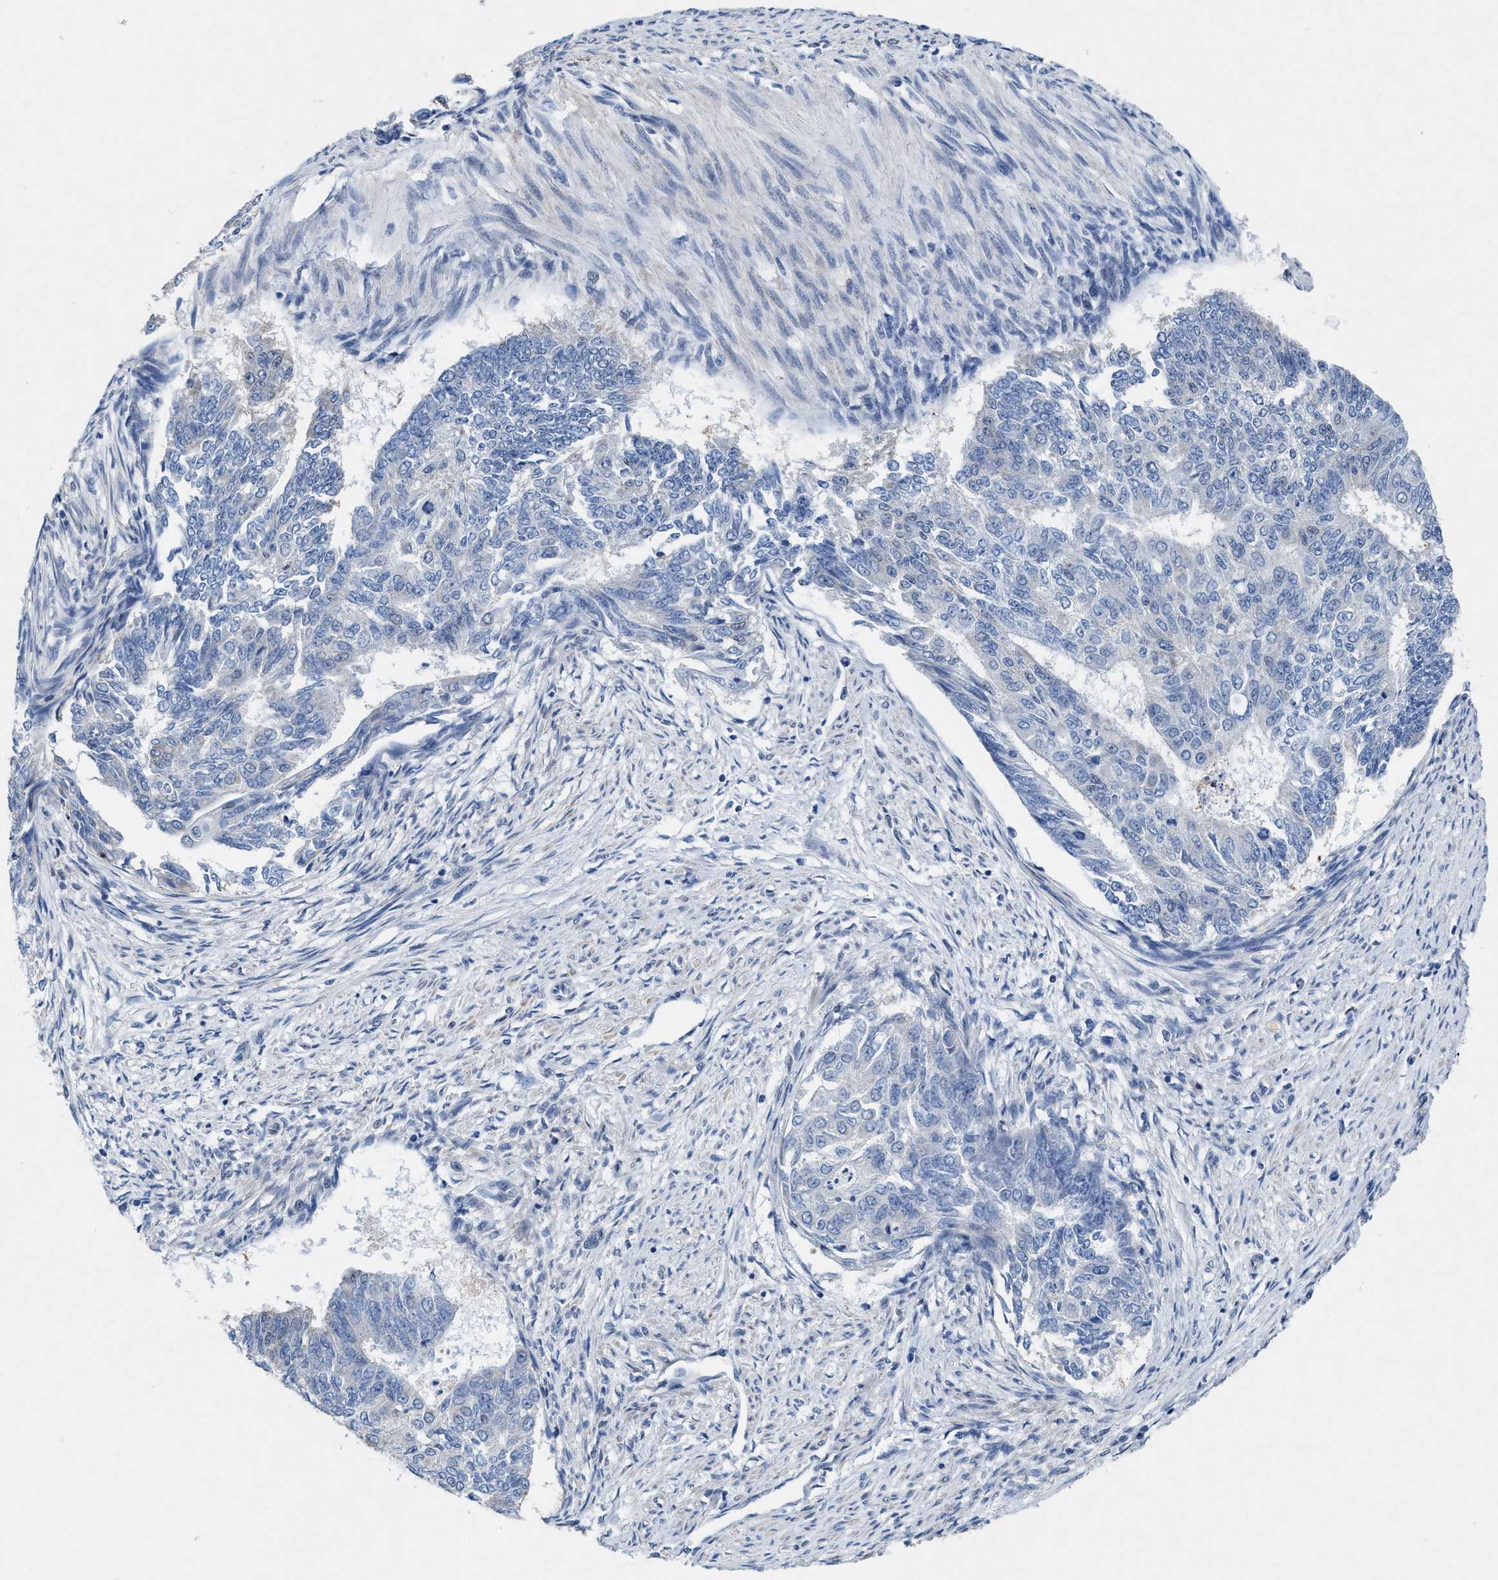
{"staining": {"intensity": "negative", "quantity": "none", "location": "none"}, "tissue": "endometrial cancer", "cell_type": "Tumor cells", "image_type": "cancer", "snomed": [{"axis": "morphology", "description": "Adenocarcinoma, NOS"}, {"axis": "topography", "description": "Endometrium"}], "caption": "DAB (3,3'-diaminobenzidine) immunohistochemical staining of human endometrial cancer exhibits no significant positivity in tumor cells.", "gene": "ID3", "patient": {"sex": "female", "age": 32}}